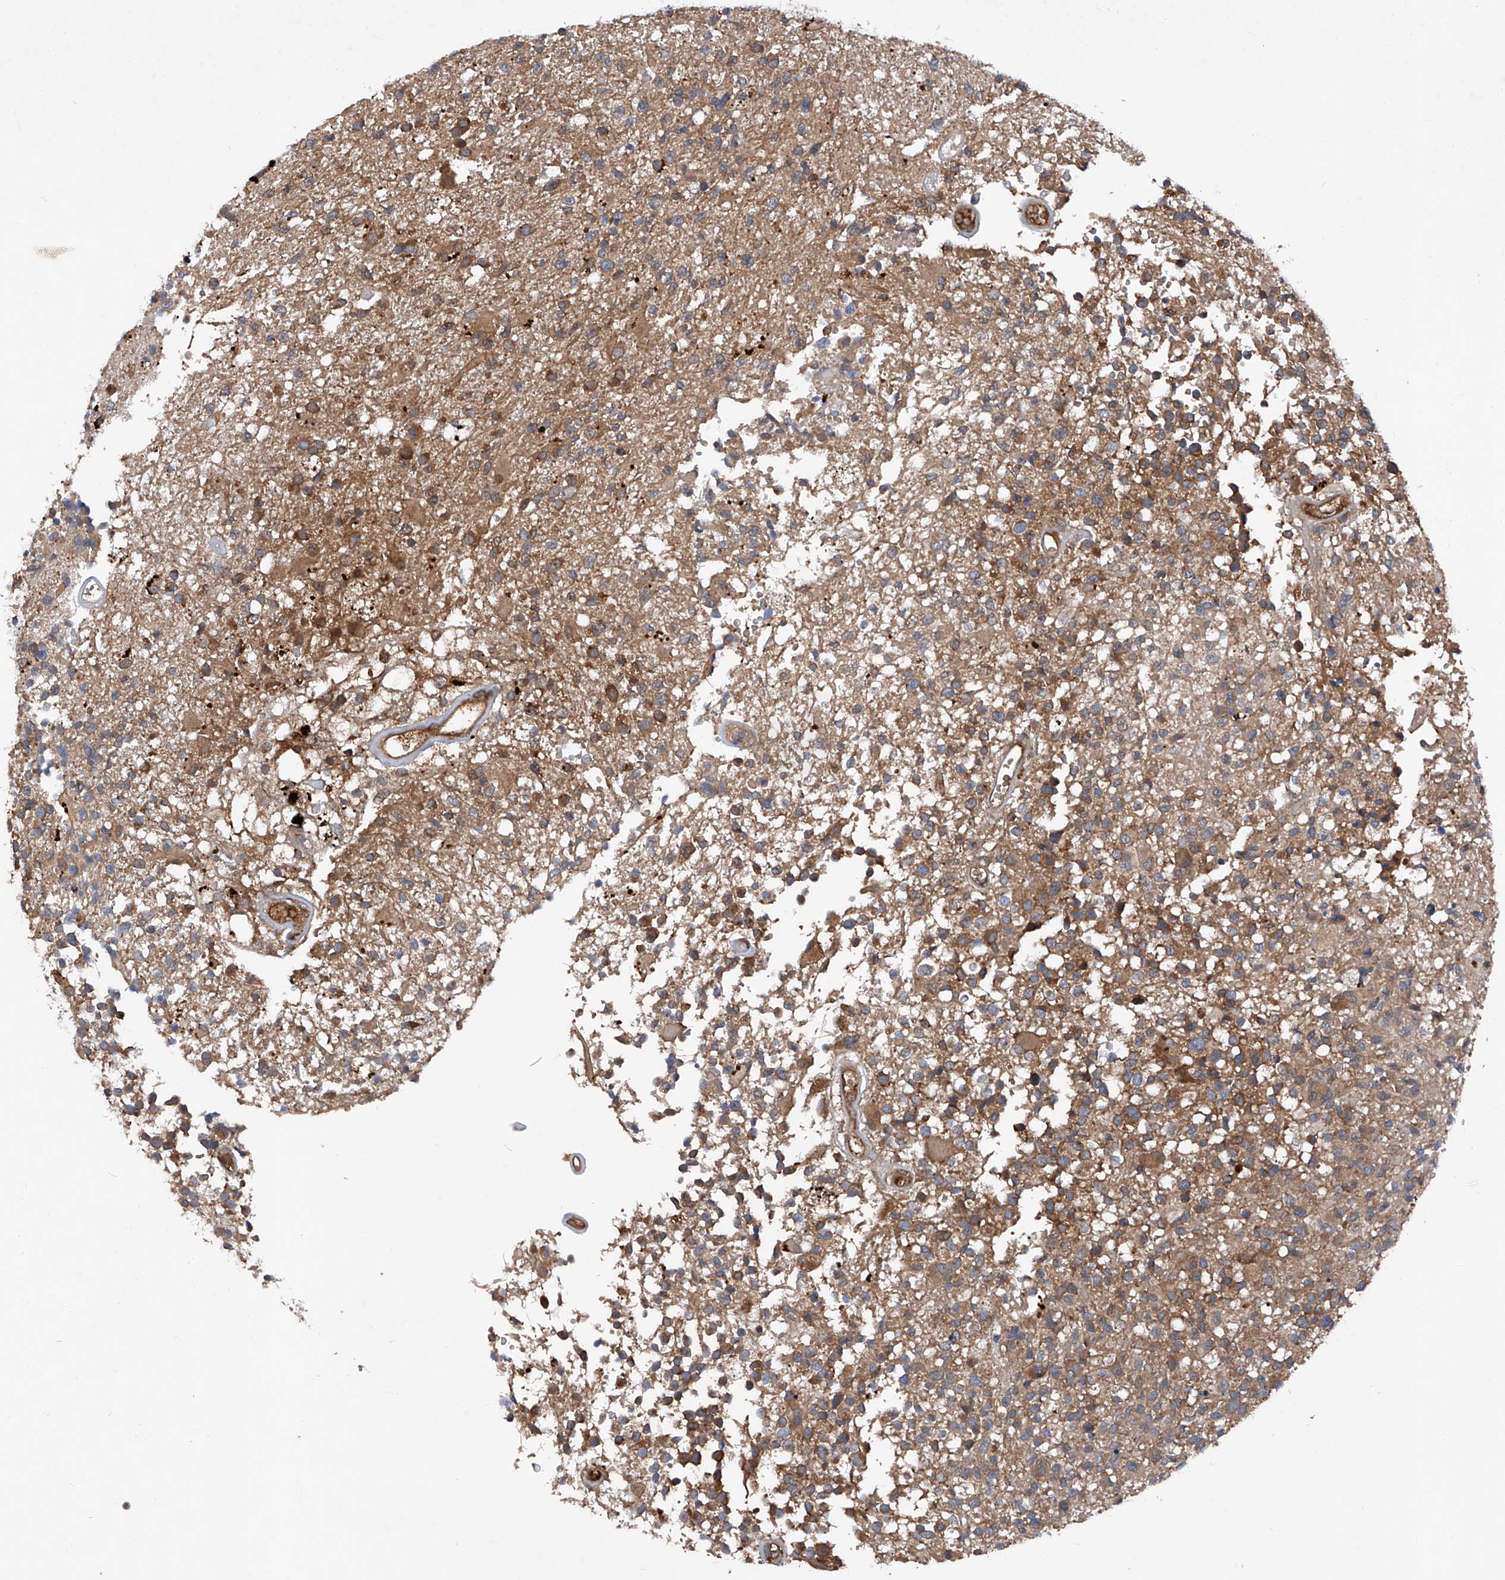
{"staining": {"intensity": "moderate", "quantity": "25%-75%", "location": "cytoplasmic/membranous"}, "tissue": "glioma", "cell_type": "Tumor cells", "image_type": "cancer", "snomed": [{"axis": "morphology", "description": "Glioma, malignant, High grade"}, {"axis": "morphology", "description": "Glioblastoma, NOS"}, {"axis": "topography", "description": "Brain"}], "caption": "Immunohistochemistry micrograph of neoplastic tissue: human glioma stained using IHC reveals medium levels of moderate protein expression localized specifically in the cytoplasmic/membranous of tumor cells, appearing as a cytoplasmic/membranous brown color.", "gene": "ASCC3", "patient": {"sex": "male", "age": 60}}